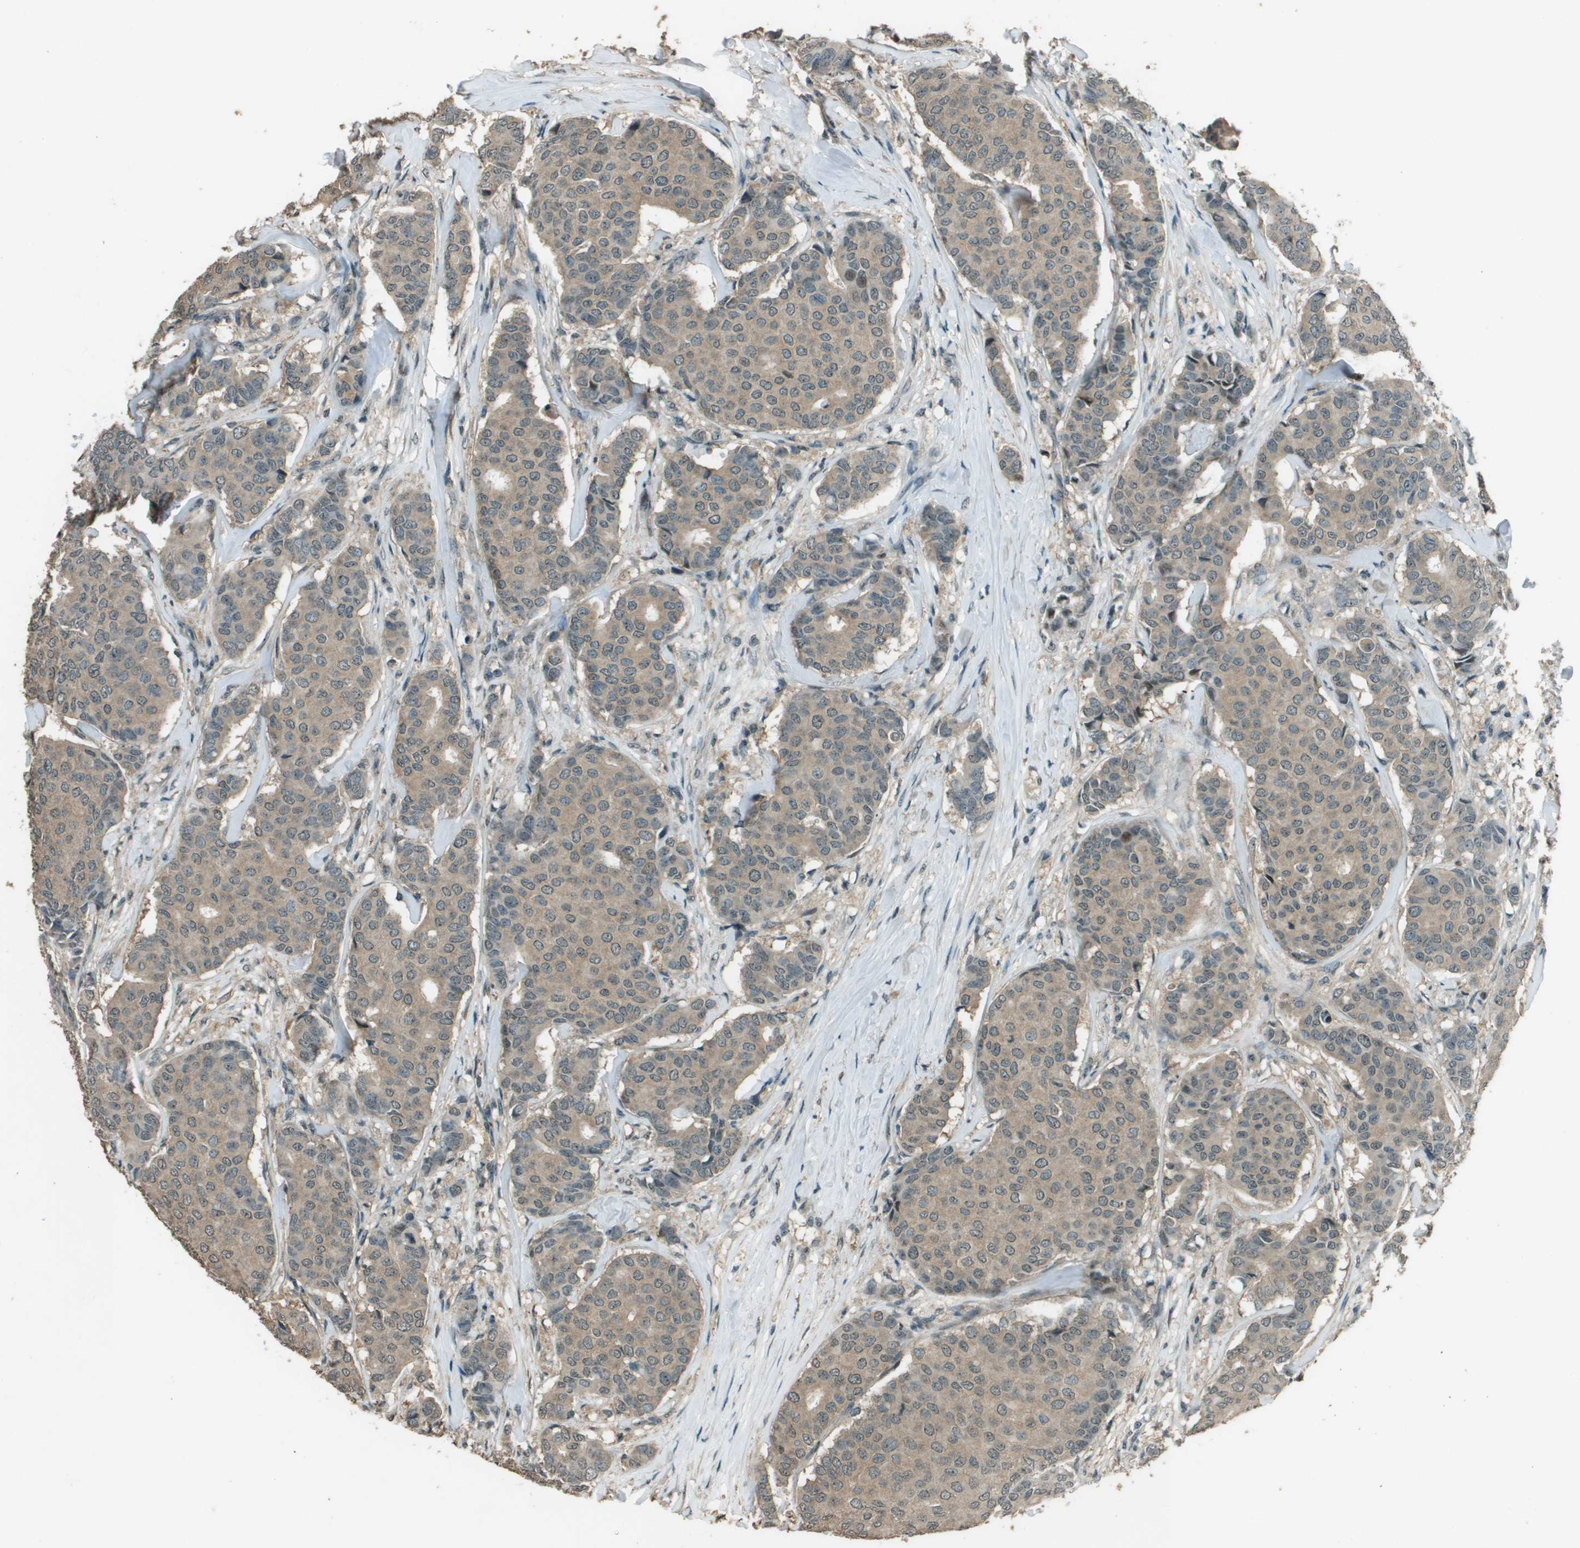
{"staining": {"intensity": "weak", "quantity": ">75%", "location": "cytoplasmic/membranous"}, "tissue": "breast cancer", "cell_type": "Tumor cells", "image_type": "cancer", "snomed": [{"axis": "morphology", "description": "Duct carcinoma"}, {"axis": "topography", "description": "Breast"}], "caption": "Infiltrating ductal carcinoma (breast) tissue demonstrates weak cytoplasmic/membranous staining in approximately >75% of tumor cells", "gene": "SDC3", "patient": {"sex": "female", "age": 75}}